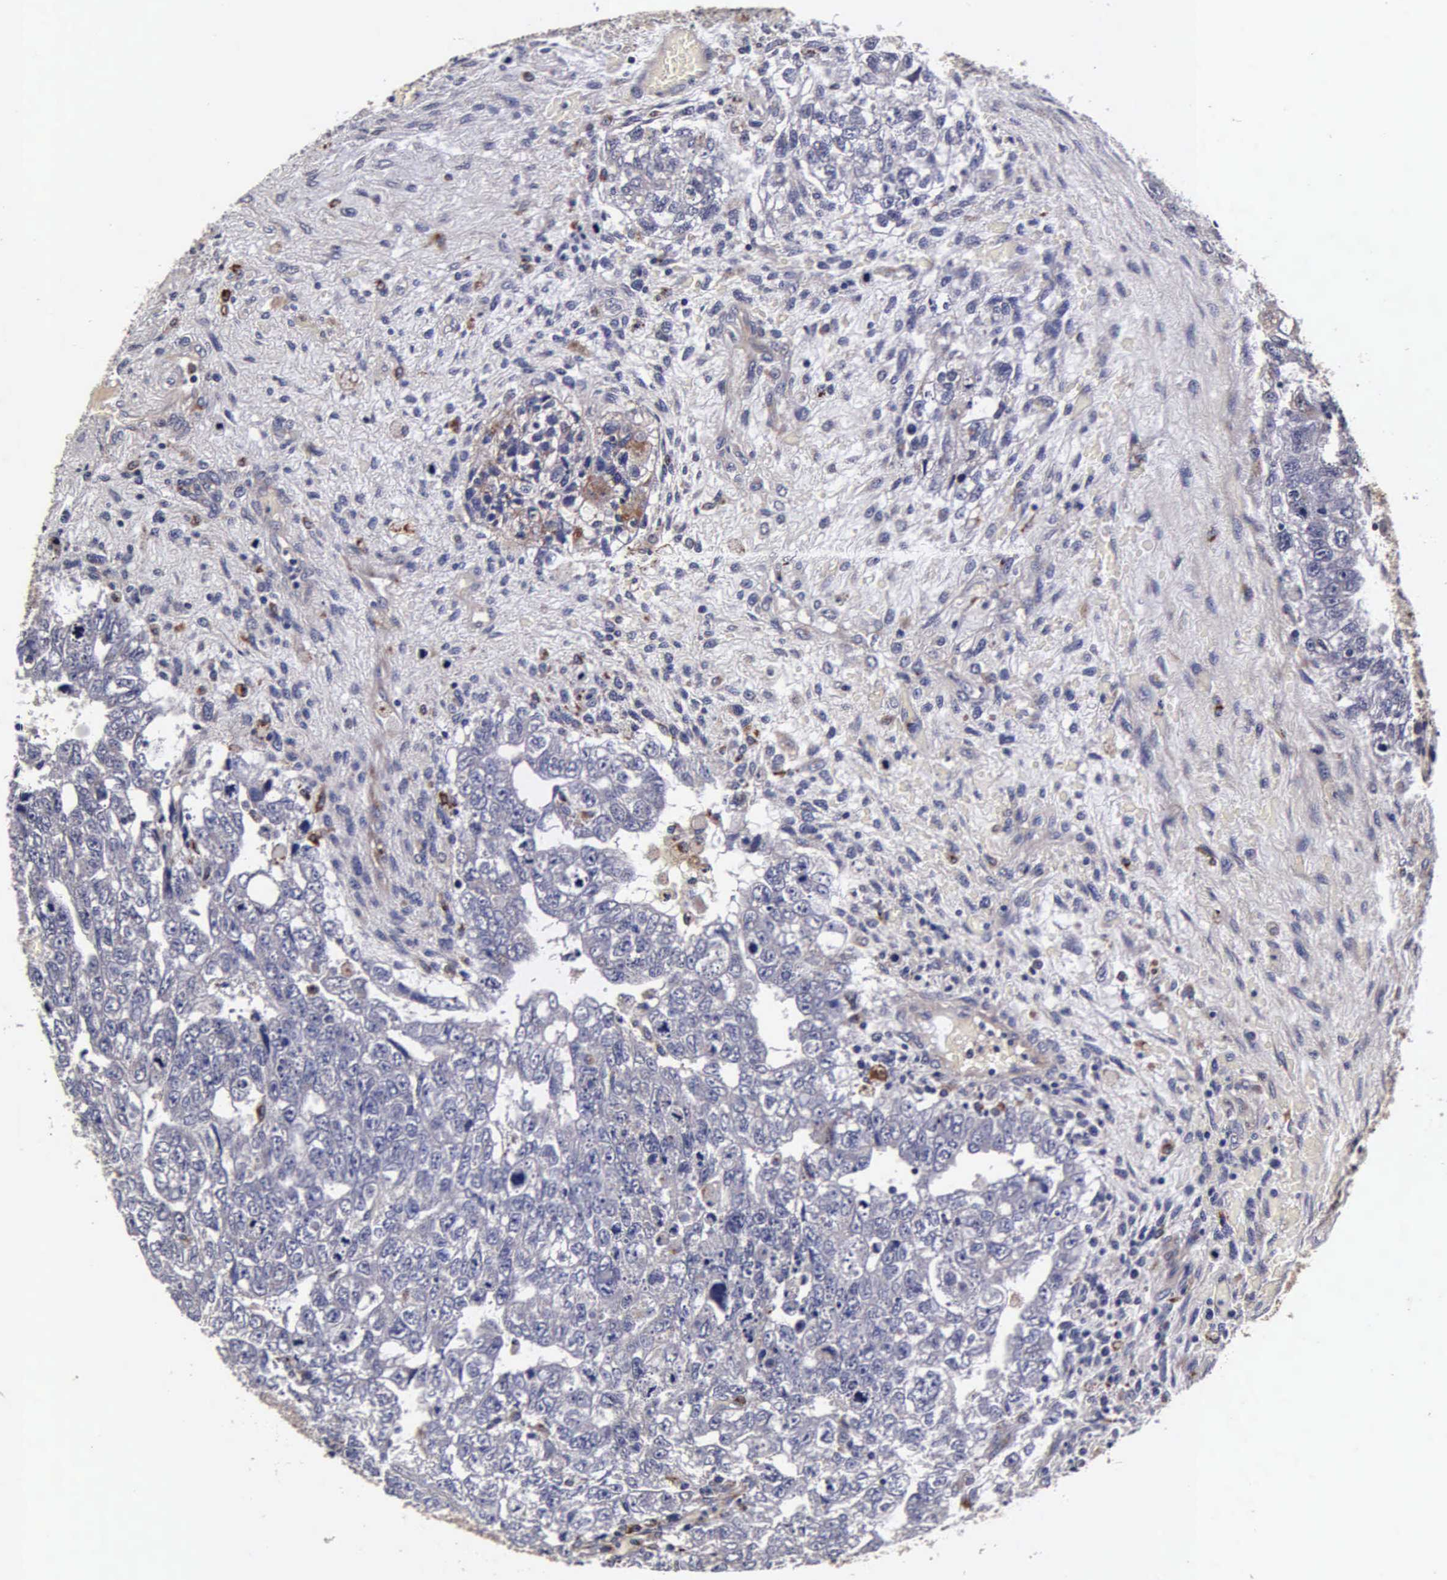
{"staining": {"intensity": "negative", "quantity": "none", "location": "none"}, "tissue": "testis cancer", "cell_type": "Tumor cells", "image_type": "cancer", "snomed": [{"axis": "morphology", "description": "Carcinoma, Embryonal, NOS"}, {"axis": "topography", "description": "Testis"}], "caption": "DAB immunohistochemical staining of testis embryonal carcinoma displays no significant positivity in tumor cells.", "gene": "CST3", "patient": {"sex": "male", "age": 36}}